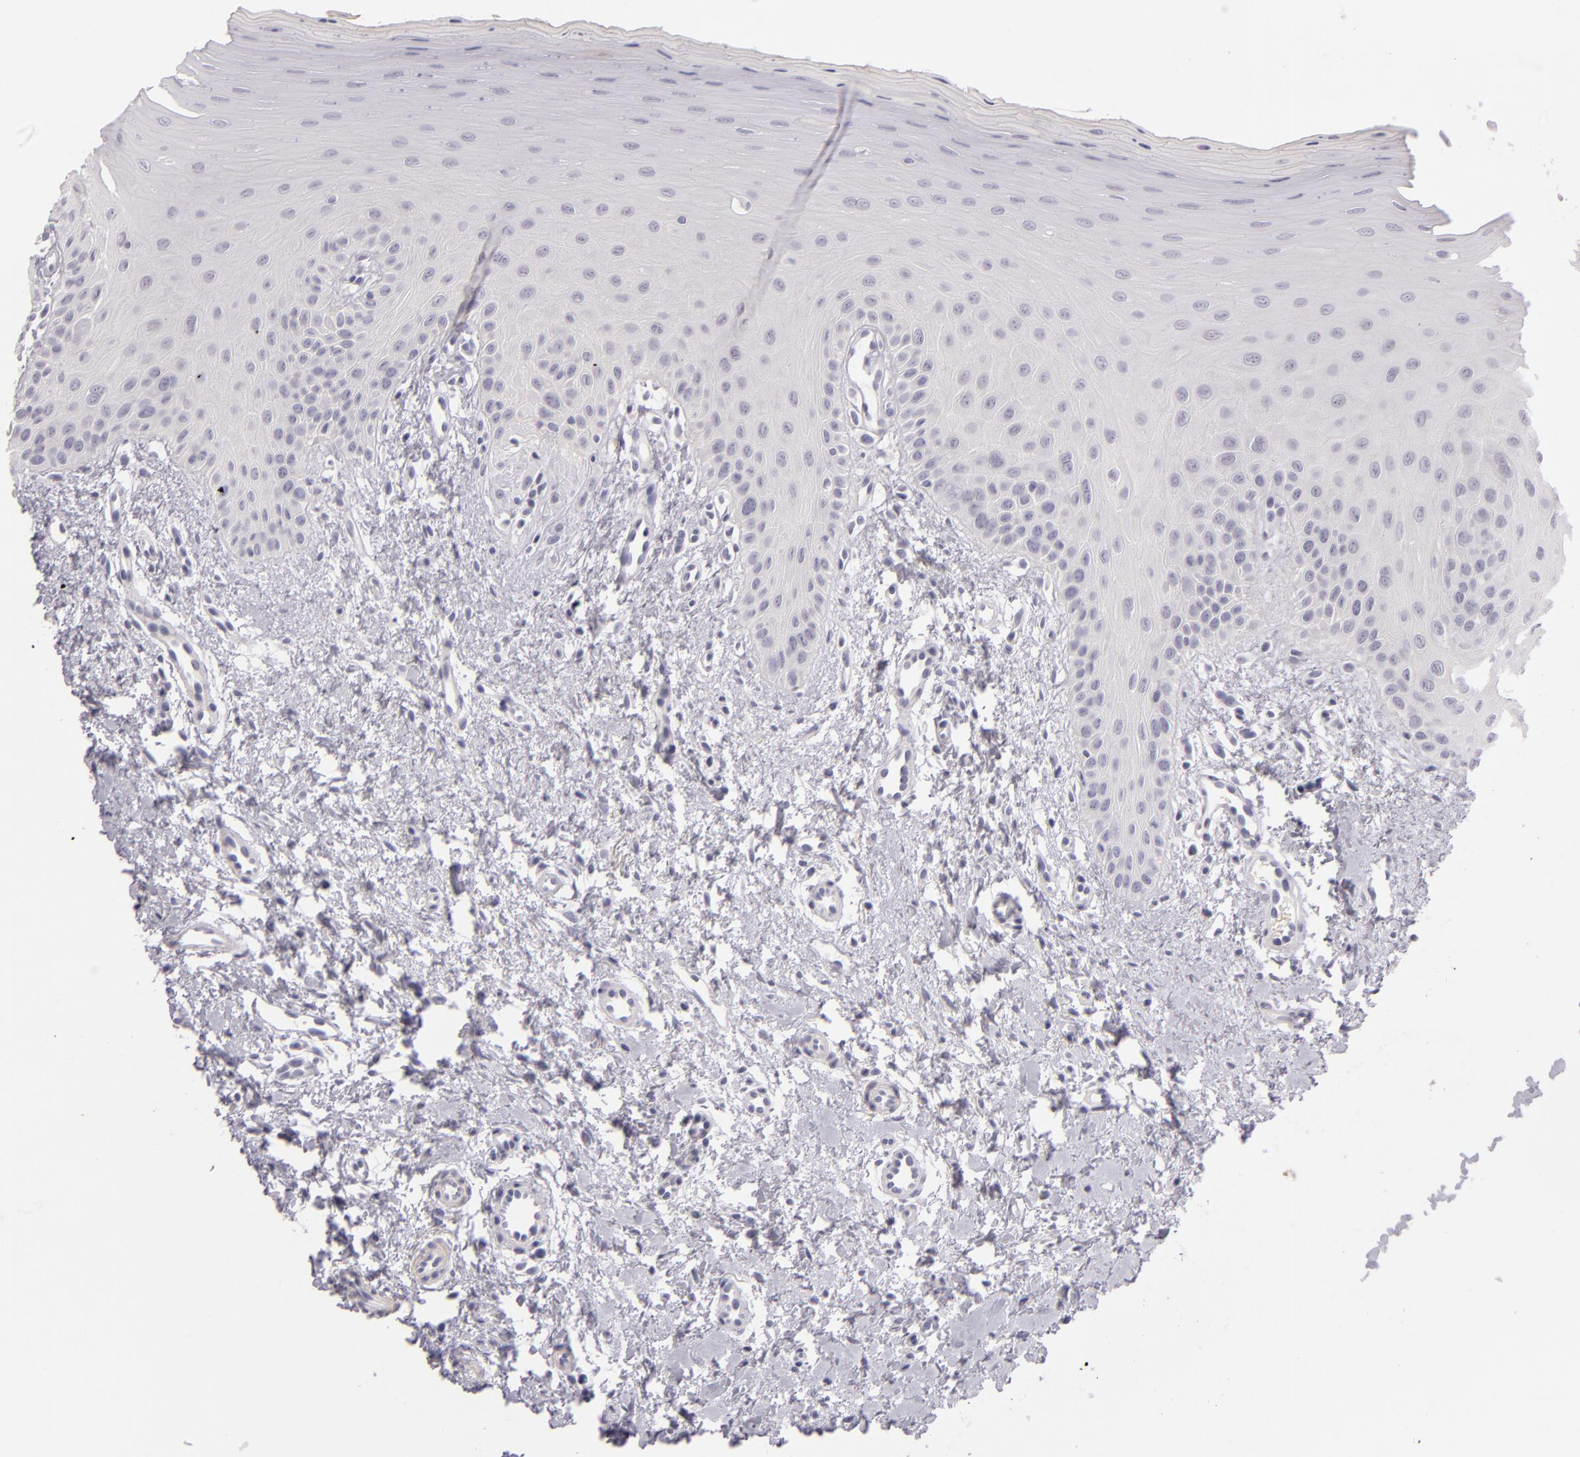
{"staining": {"intensity": "negative", "quantity": "none", "location": "none"}, "tissue": "oral mucosa", "cell_type": "Squamous epithelial cells", "image_type": "normal", "snomed": [{"axis": "morphology", "description": "Normal tissue, NOS"}, {"axis": "topography", "description": "Oral tissue"}], "caption": "Protein analysis of unremarkable oral mucosa shows no significant positivity in squamous epithelial cells.", "gene": "FAM181A", "patient": {"sex": "female", "age": 23}}